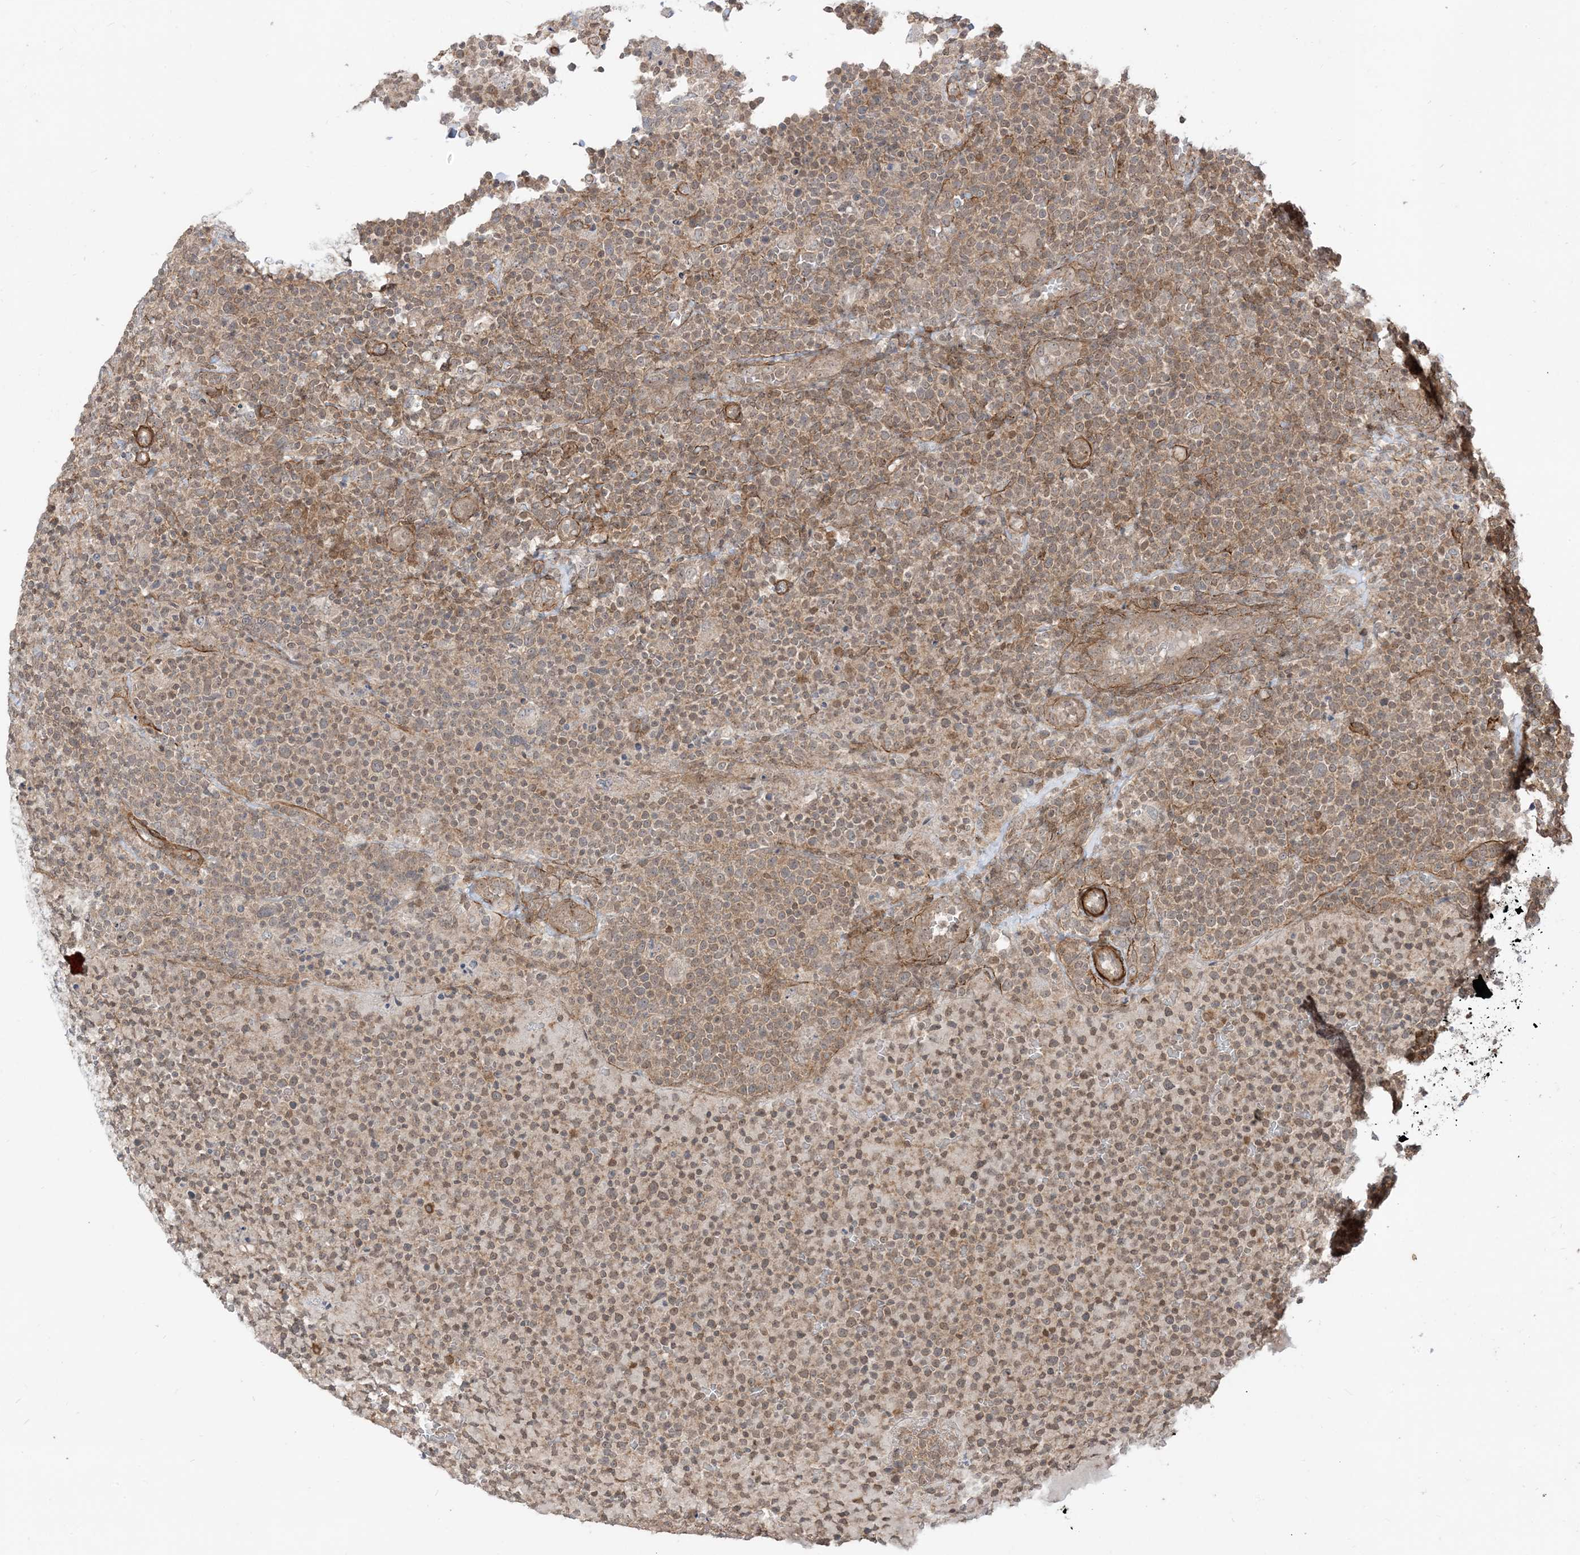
{"staining": {"intensity": "weak", "quantity": "25%-75%", "location": "cytoplasmic/membranous,nuclear"}, "tissue": "lymphoma", "cell_type": "Tumor cells", "image_type": "cancer", "snomed": [{"axis": "morphology", "description": "Malignant lymphoma, non-Hodgkin's type, High grade"}, {"axis": "topography", "description": "Lymph node"}], "caption": "A brown stain labels weak cytoplasmic/membranous and nuclear expression of a protein in human malignant lymphoma, non-Hodgkin's type (high-grade) tumor cells.", "gene": "TBCC", "patient": {"sex": "male", "age": 61}}